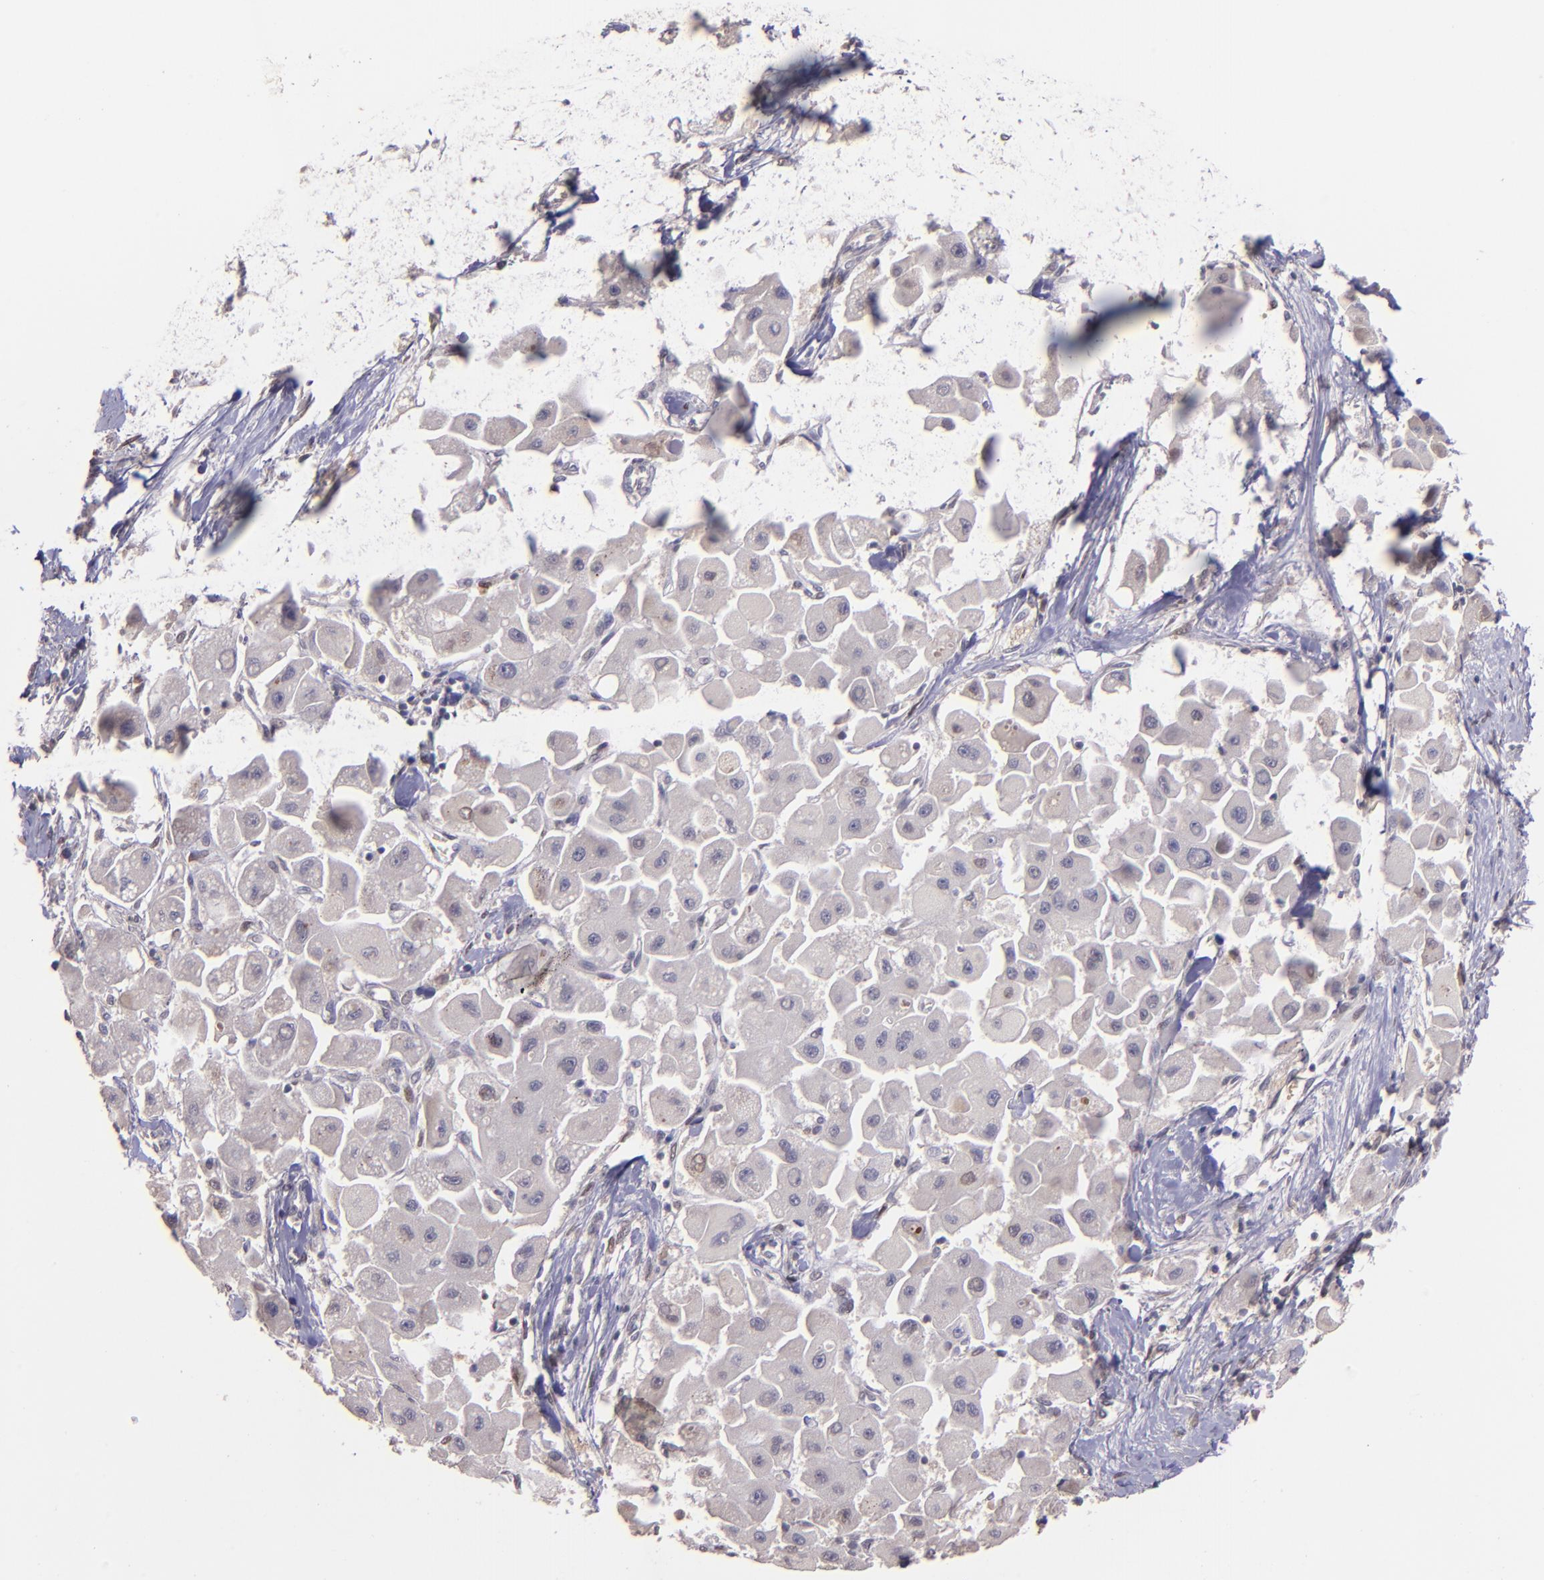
{"staining": {"intensity": "negative", "quantity": "none", "location": "none"}, "tissue": "liver cancer", "cell_type": "Tumor cells", "image_type": "cancer", "snomed": [{"axis": "morphology", "description": "Carcinoma, Hepatocellular, NOS"}, {"axis": "topography", "description": "Liver"}], "caption": "Tumor cells are negative for protein expression in human liver cancer. (IHC, brightfield microscopy, high magnification).", "gene": "NUP62CL", "patient": {"sex": "male", "age": 24}}